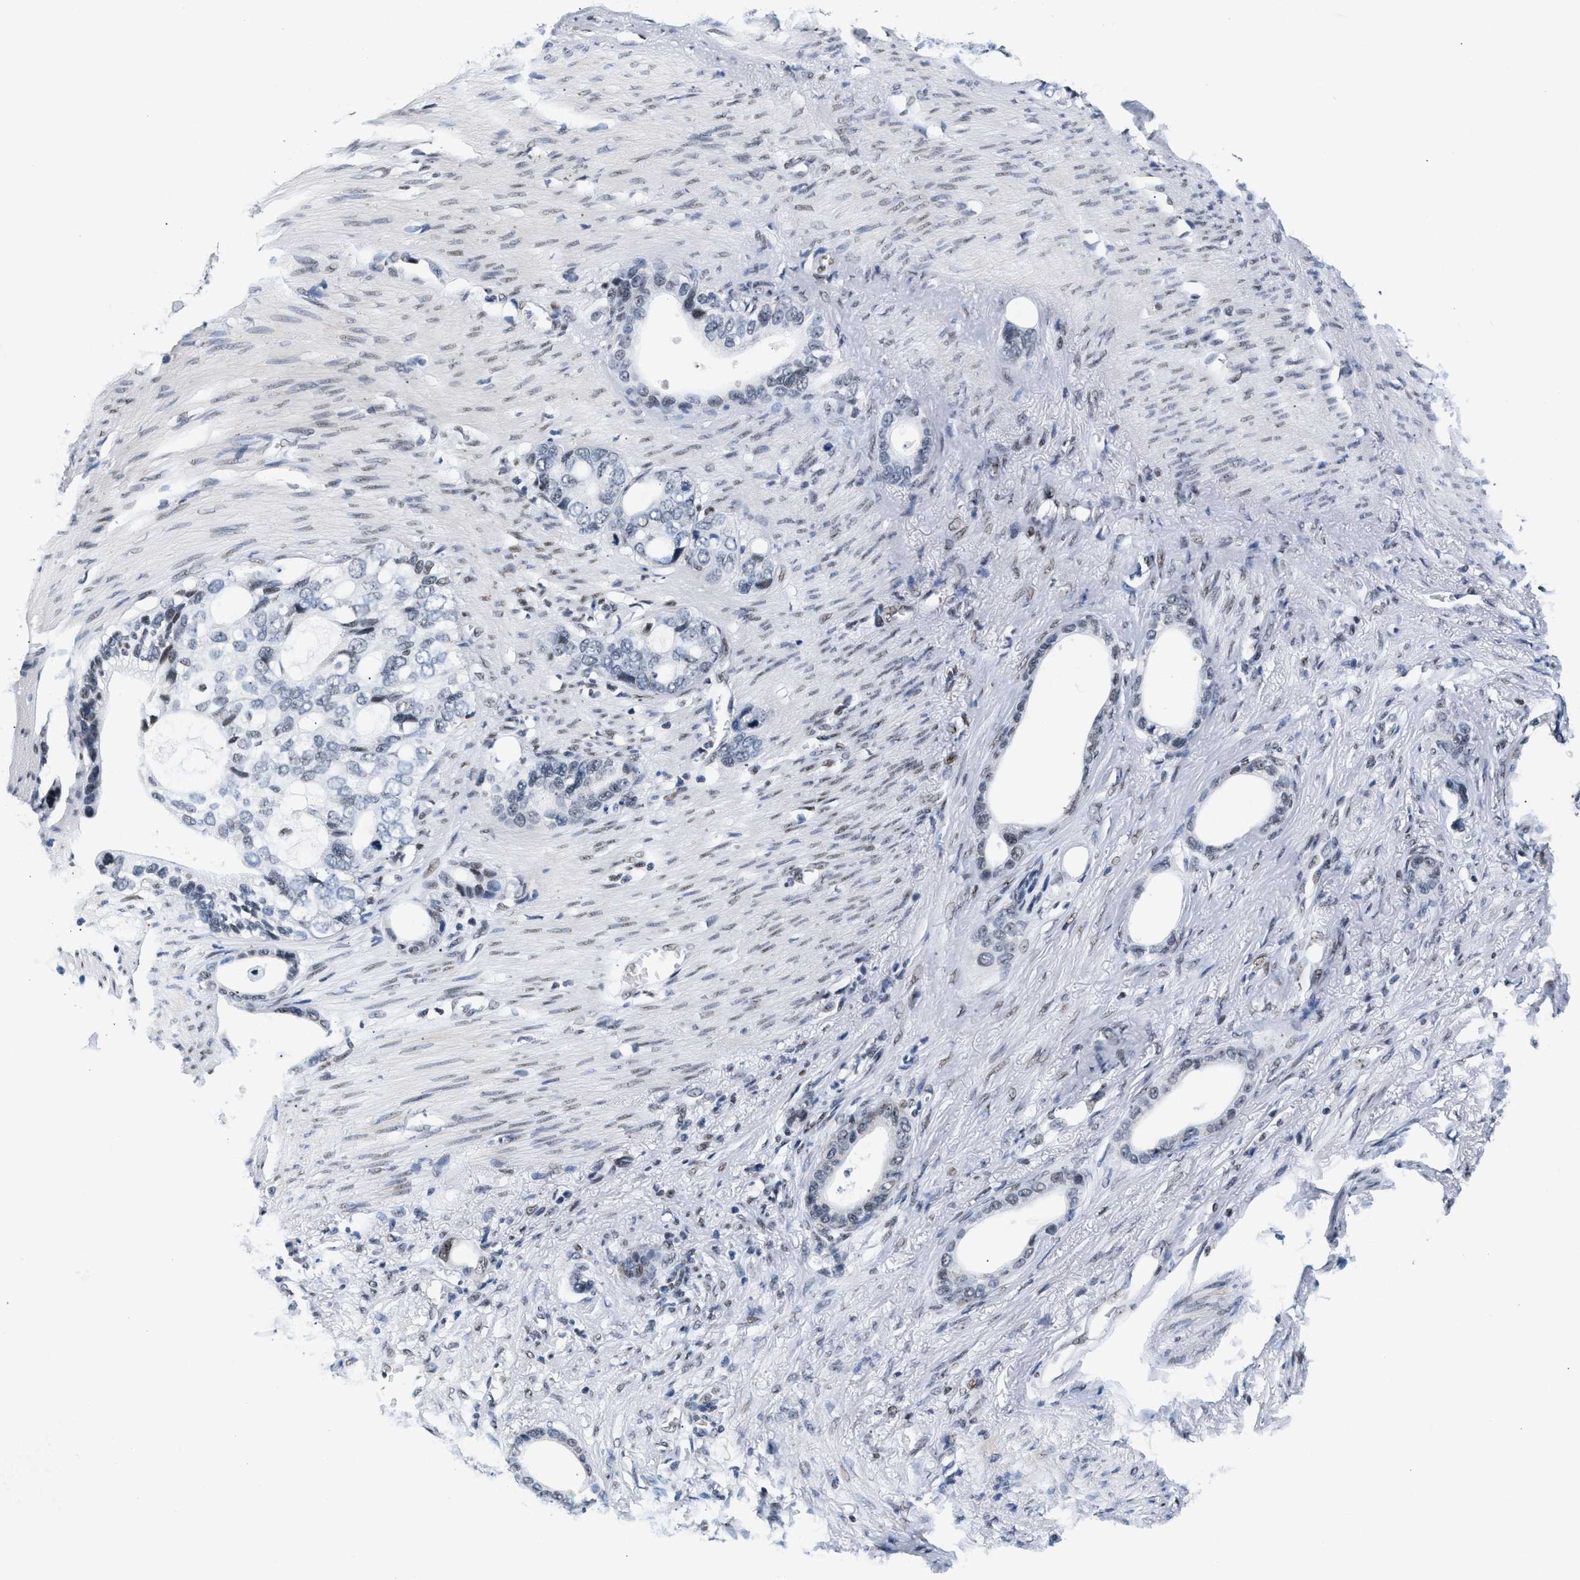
{"staining": {"intensity": "weak", "quantity": "<25%", "location": "nuclear"}, "tissue": "stomach cancer", "cell_type": "Tumor cells", "image_type": "cancer", "snomed": [{"axis": "morphology", "description": "Adenocarcinoma, NOS"}, {"axis": "topography", "description": "Stomach"}], "caption": "Immunohistochemistry photomicrograph of human stomach cancer stained for a protein (brown), which demonstrates no positivity in tumor cells. The staining was performed using DAB to visualize the protein expression in brown, while the nuclei were stained in blue with hematoxylin (Magnification: 20x).", "gene": "RAD50", "patient": {"sex": "female", "age": 75}}